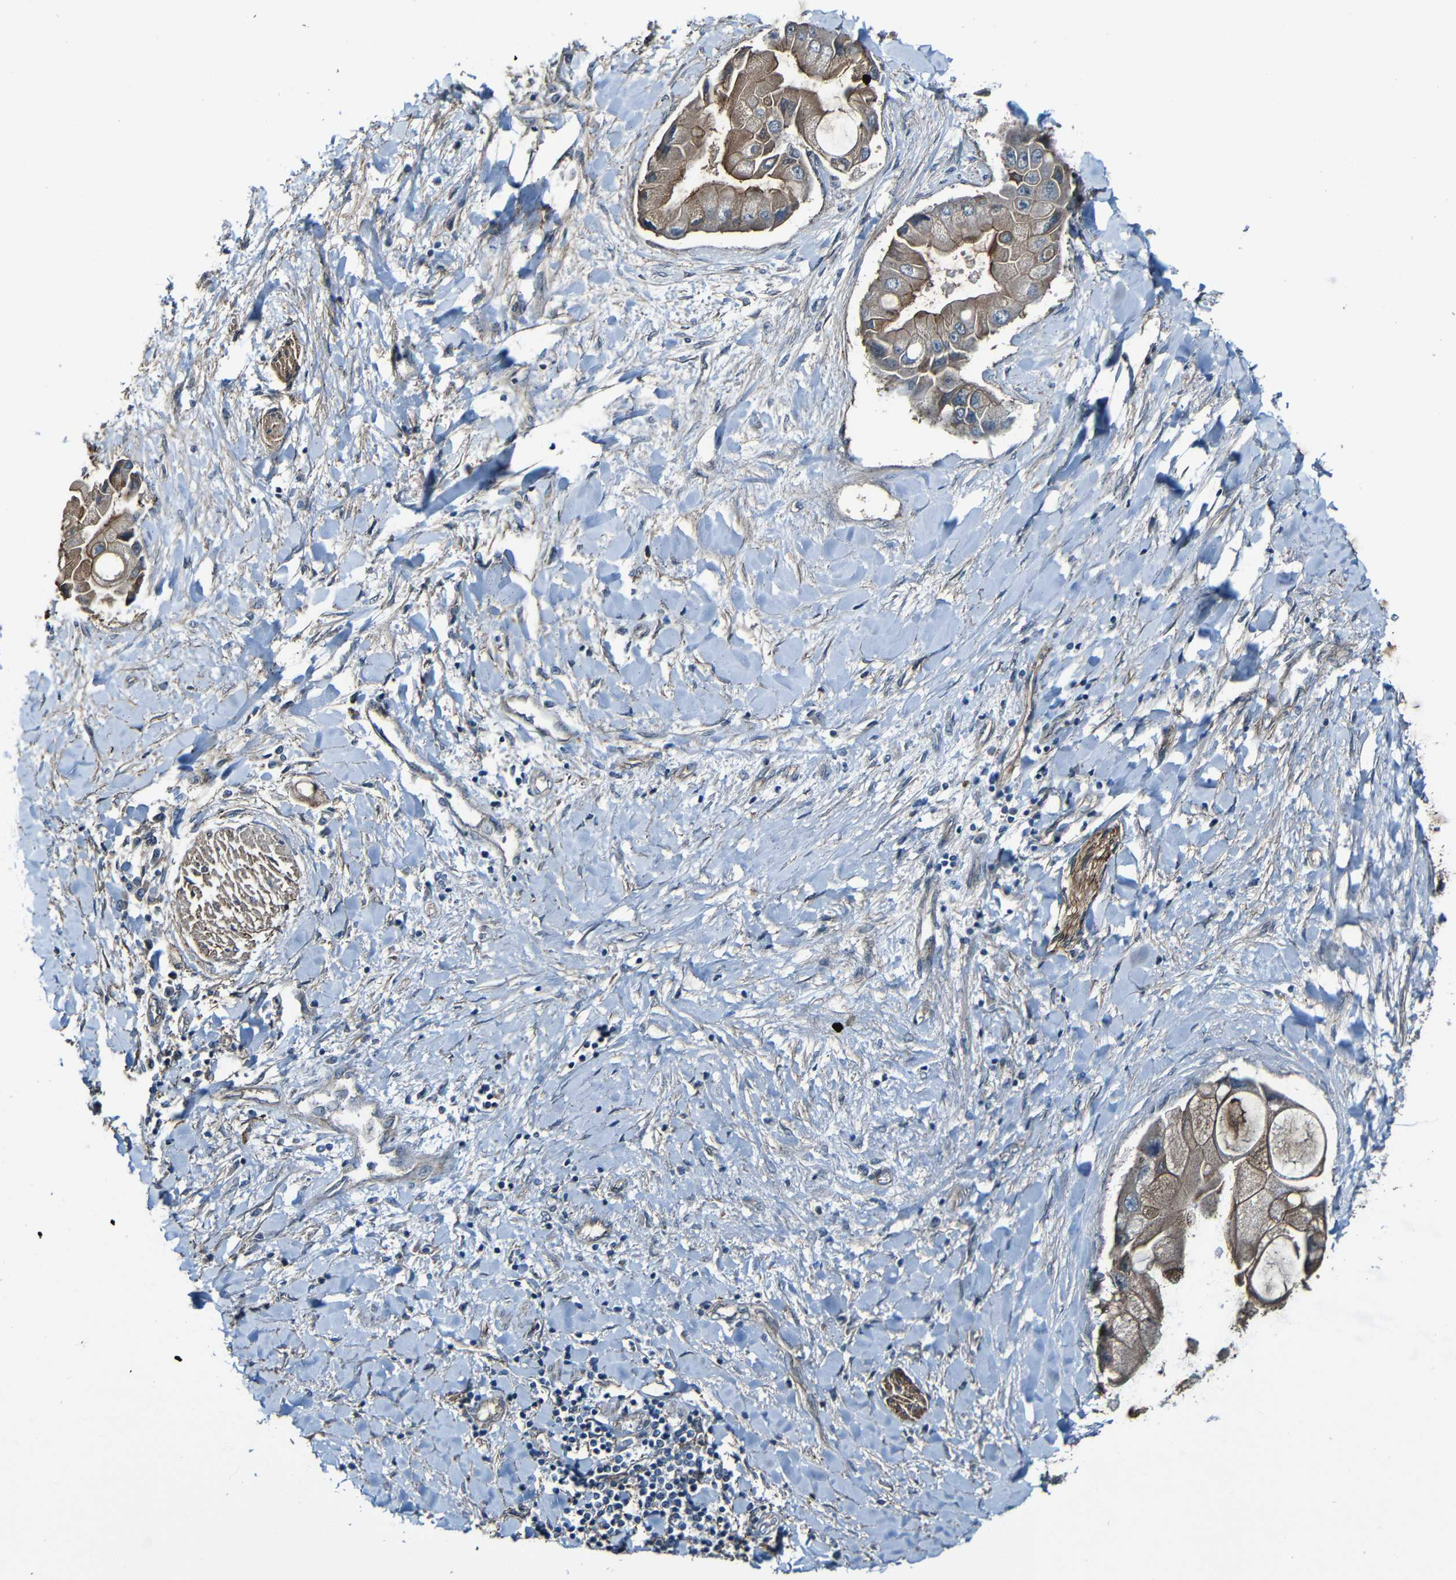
{"staining": {"intensity": "moderate", "quantity": ">75%", "location": "cytoplasmic/membranous"}, "tissue": "liver cancer", "cell_type": "Tumor cells", "image_type": "cancer", "snomed": [{"axis": "morphology", "description": "Cholangiocarcinoma"}, {"axis": "topography", "description": "Liver"}], "caption": "Liver cholangiocarcinoma stained with a protein marker displays moderate staining in tumor cells.", "gene": "LGR5", "patient": {"sex": "male", "age": 50}}